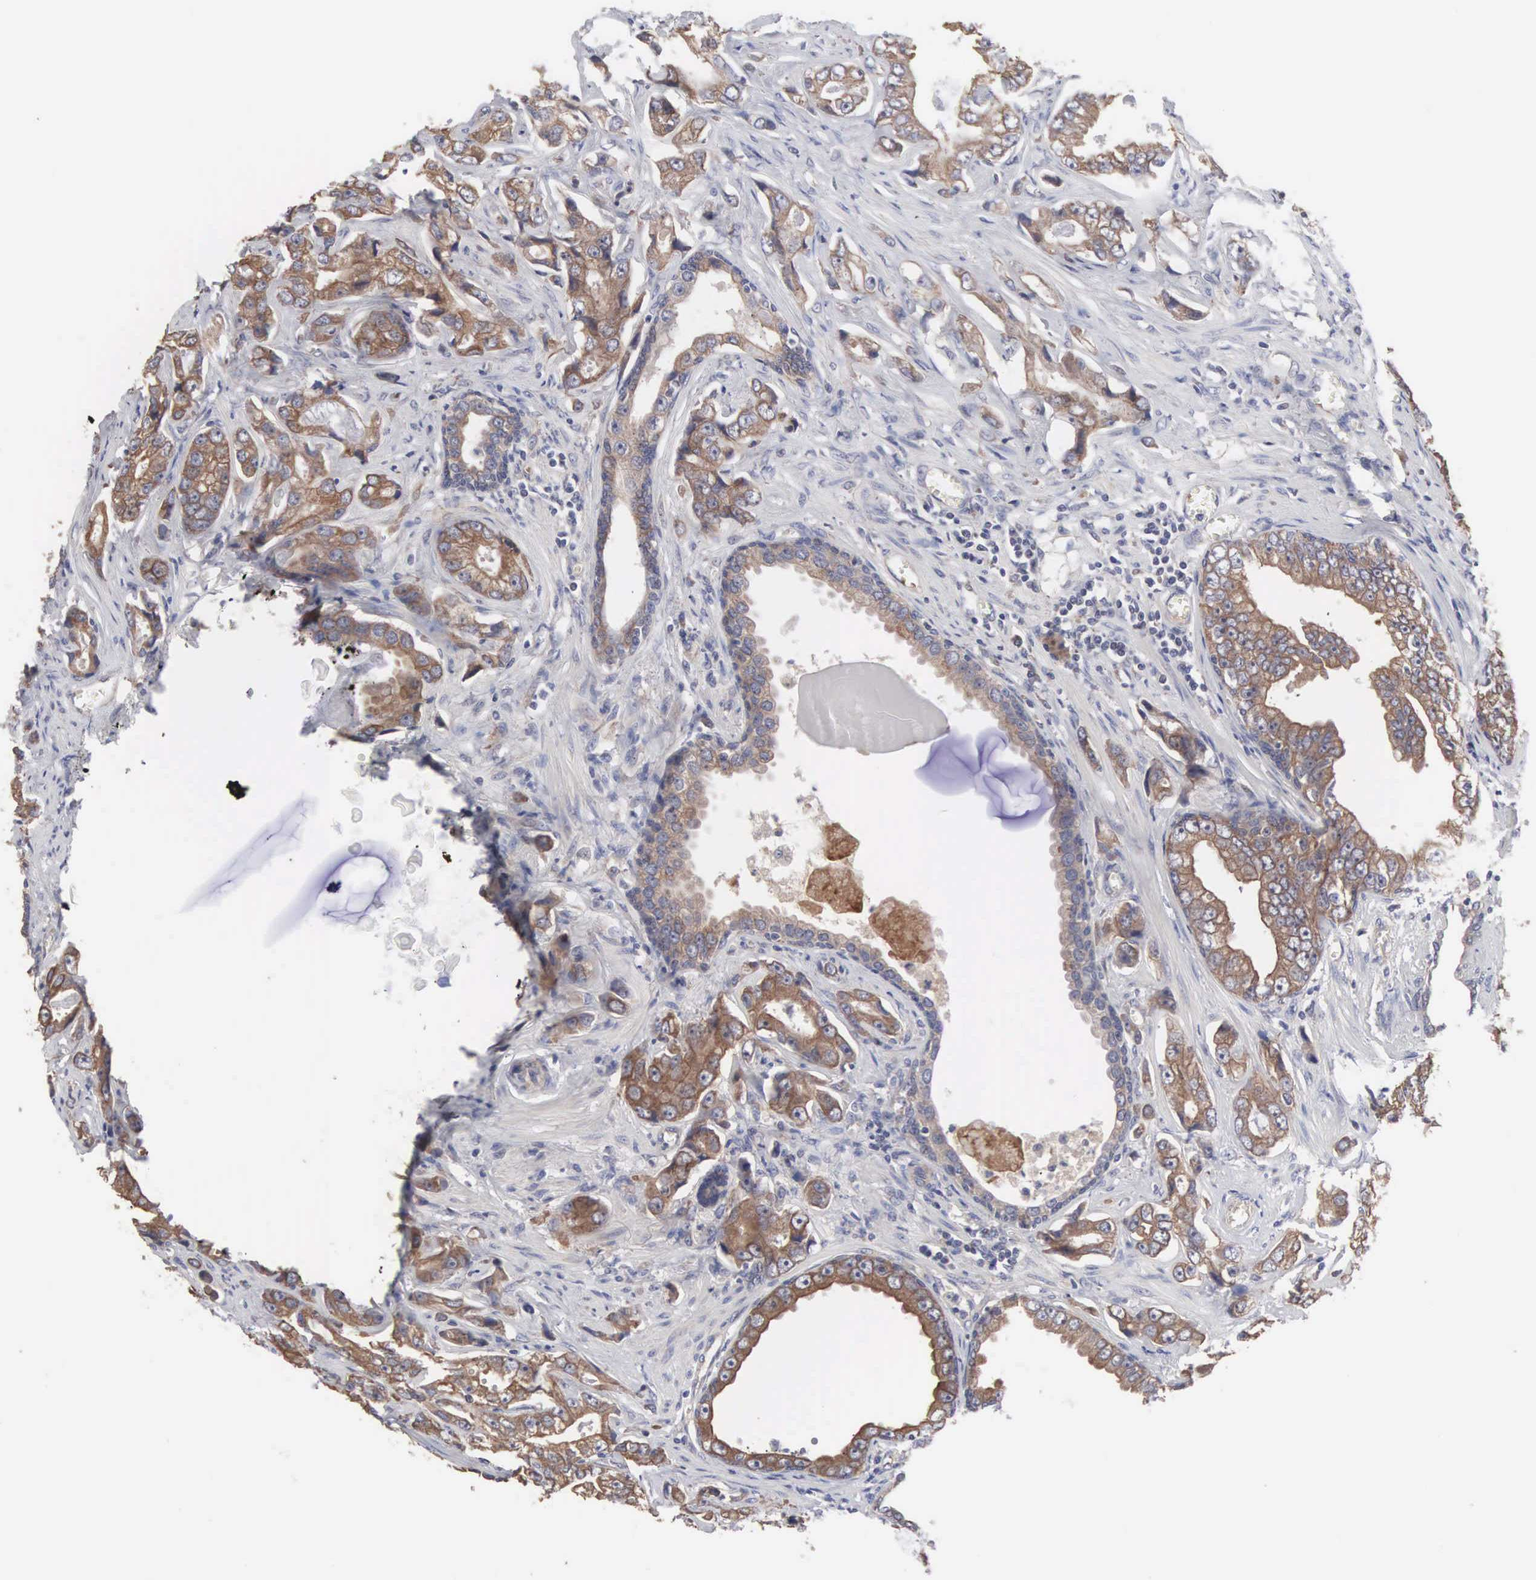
{"staining": {"intensity": "moderate", "quantity": ">75%", "location": "cytoplasmic/membranous"}, "tissue": "prostate cancer", "cell_type": "Tumor cells", "image_type": "cancer", "snomed": [{"axis": "morphology", "description": "Adenocarcinoma, Low grade"}, {"axis": "topography", "description": "Prostate"}], "caption": "High-magnification brightfield microscopy of adenocarcinoma (low-grade) (prostate) stained with DAB (brown) and counterstained with hematoxylin (blue). tumor cells exhibit moderate cytoplasmic/membranous expression is seen in about>75% of cells. (brown staining indicates protein expression, while blue staining denotes nuclei).", "gene": "INF2", "patient": {"sex": "male", "age": 65}}